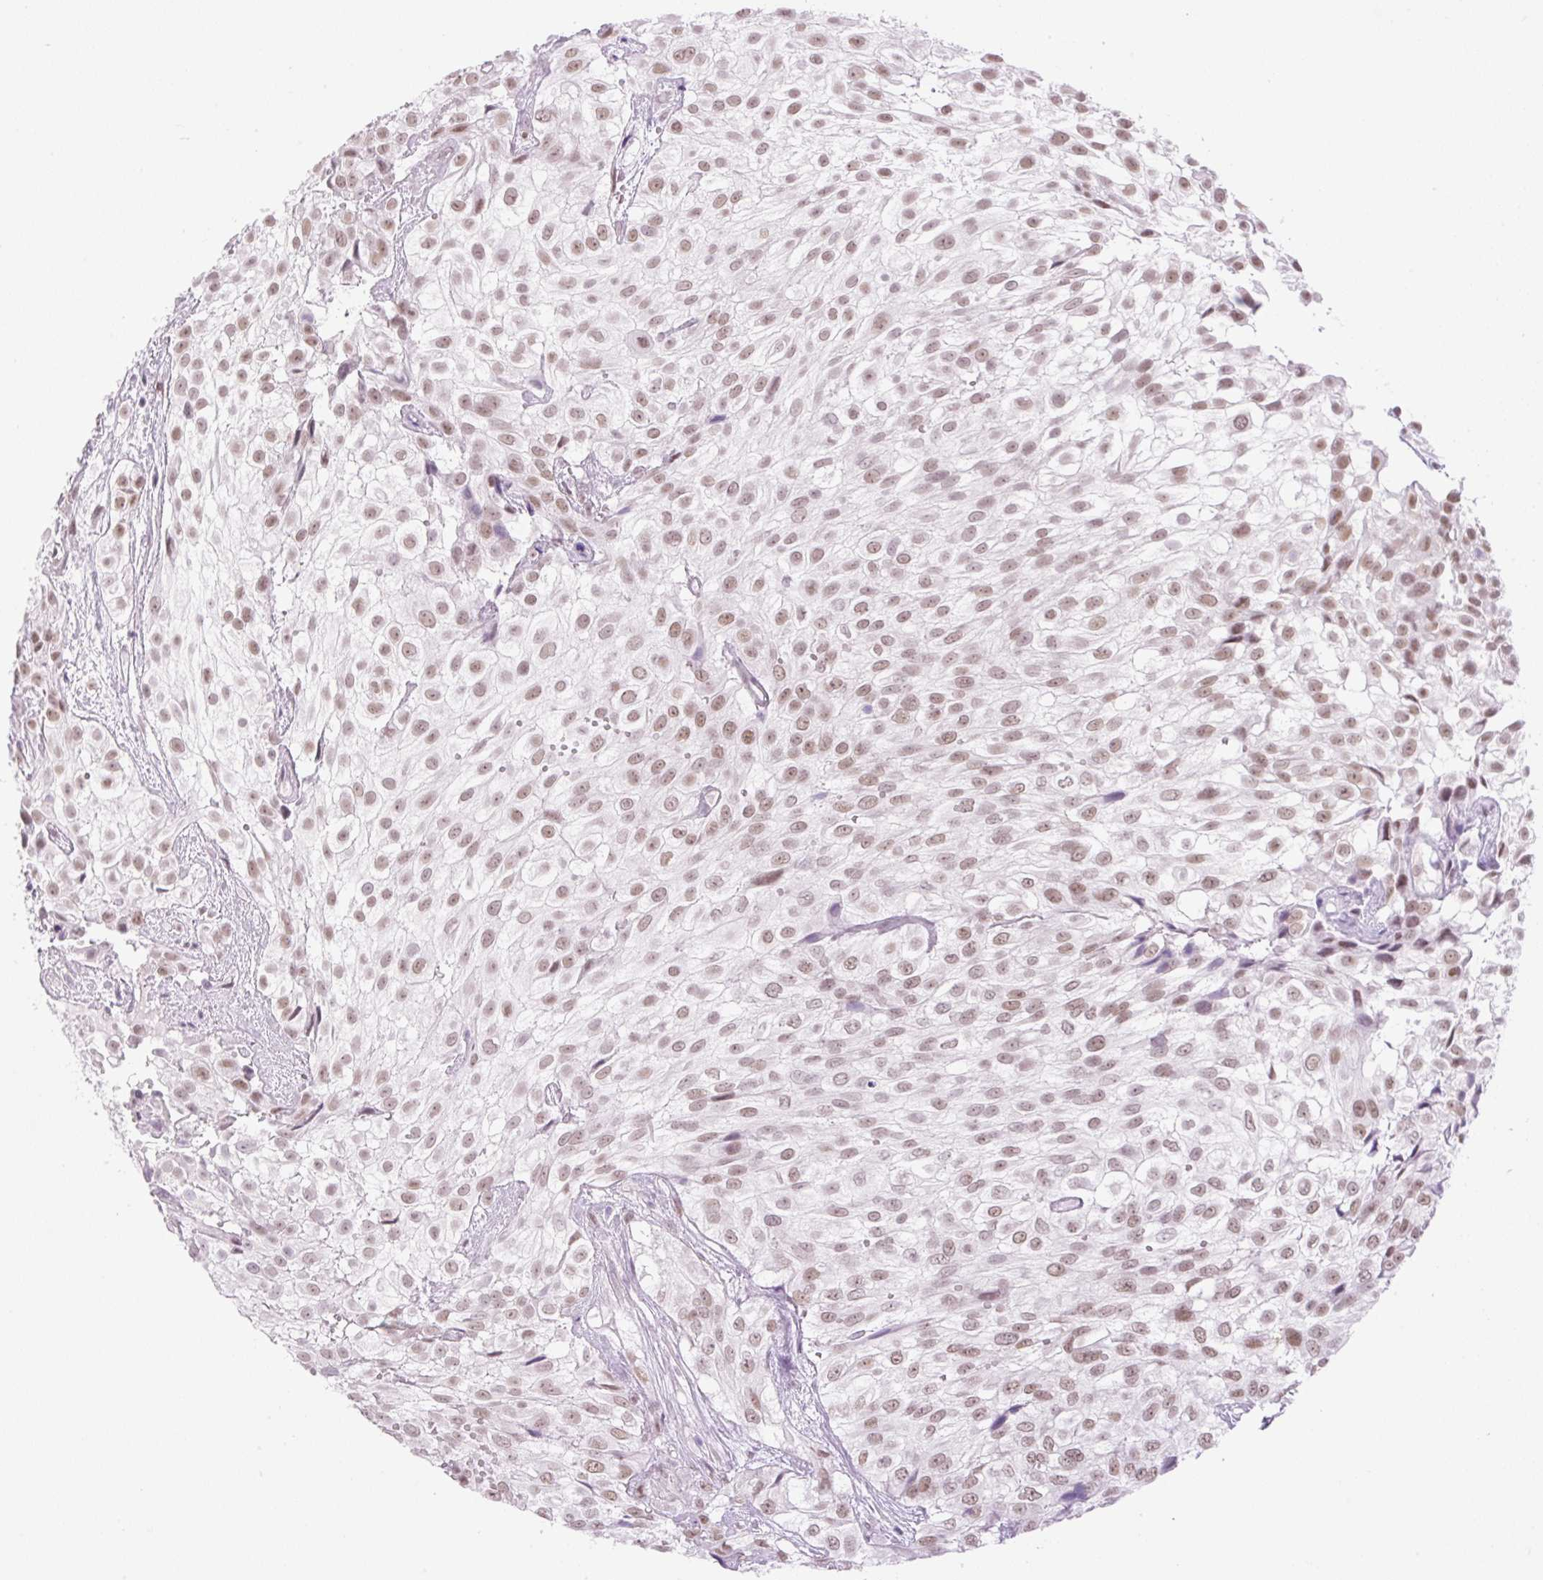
{"staining": {"intensity": "moderate", "quantity": ">75%", "location": "nuclear"}, "tissue": "urothelial cancer", "cell_type": "Tumor cells", "image_type": "cancer", "snomed": [{"axis": "morphology", "description": "Urothelial carcinoma, High grade"}, {"axis": "topography", "description": "Urinary bladder"}], "caption": "An image of human urothelial cancer stained for a protein demonstrates moderate nuclear brown staining in tumor cells. The protein is stained brown, and the nuclei are stained in blue (DAB (3,3'-diaminobenzidine) IHC with brightfield microscopy, high magnification).", "gene": "PALM3", "patient": {"sex": "male", "age": 56}}